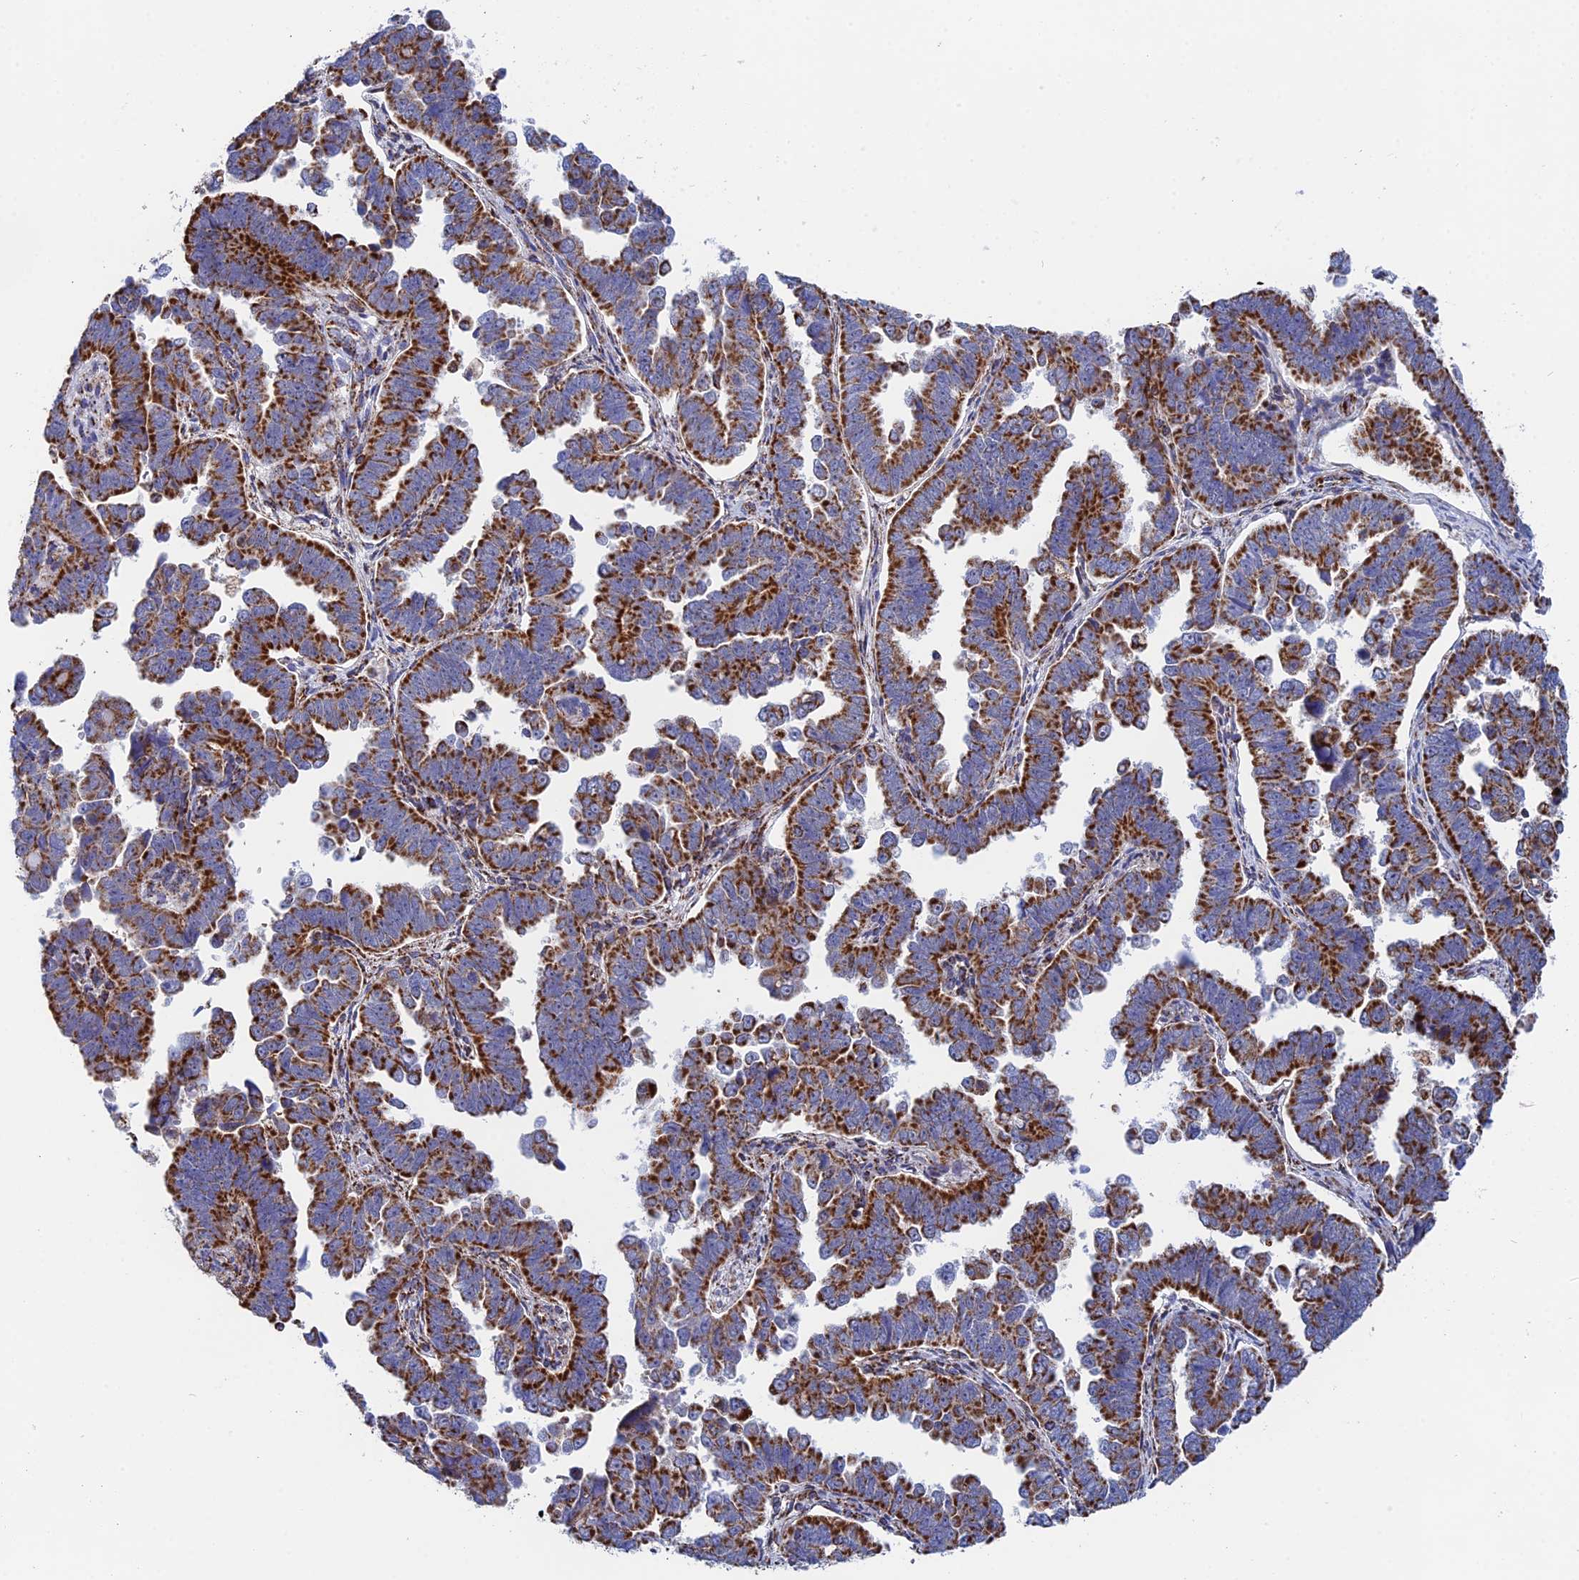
{"staining": {"intensity": "strong", "quantity": ">75%", "location": "cytoplasmic/membranous"}, "tissue": "endometrial cancer", "cell_type": "Tumor cells", "image_type": "cancer", "snomed": [{"axis": "morphology", "description": "Adenocarcinoma, NOS"}, {"axis": "topography", "description": "Endometrium"}], "caption": "IHC of adenocarcinoma (endometrial) exhibits high levels of strong cytoplasmic/membranous positivity in approximately >75% of tumor cells.", "gene": "NDUFA5", "patient": {"sex": "female", "age": 75}}